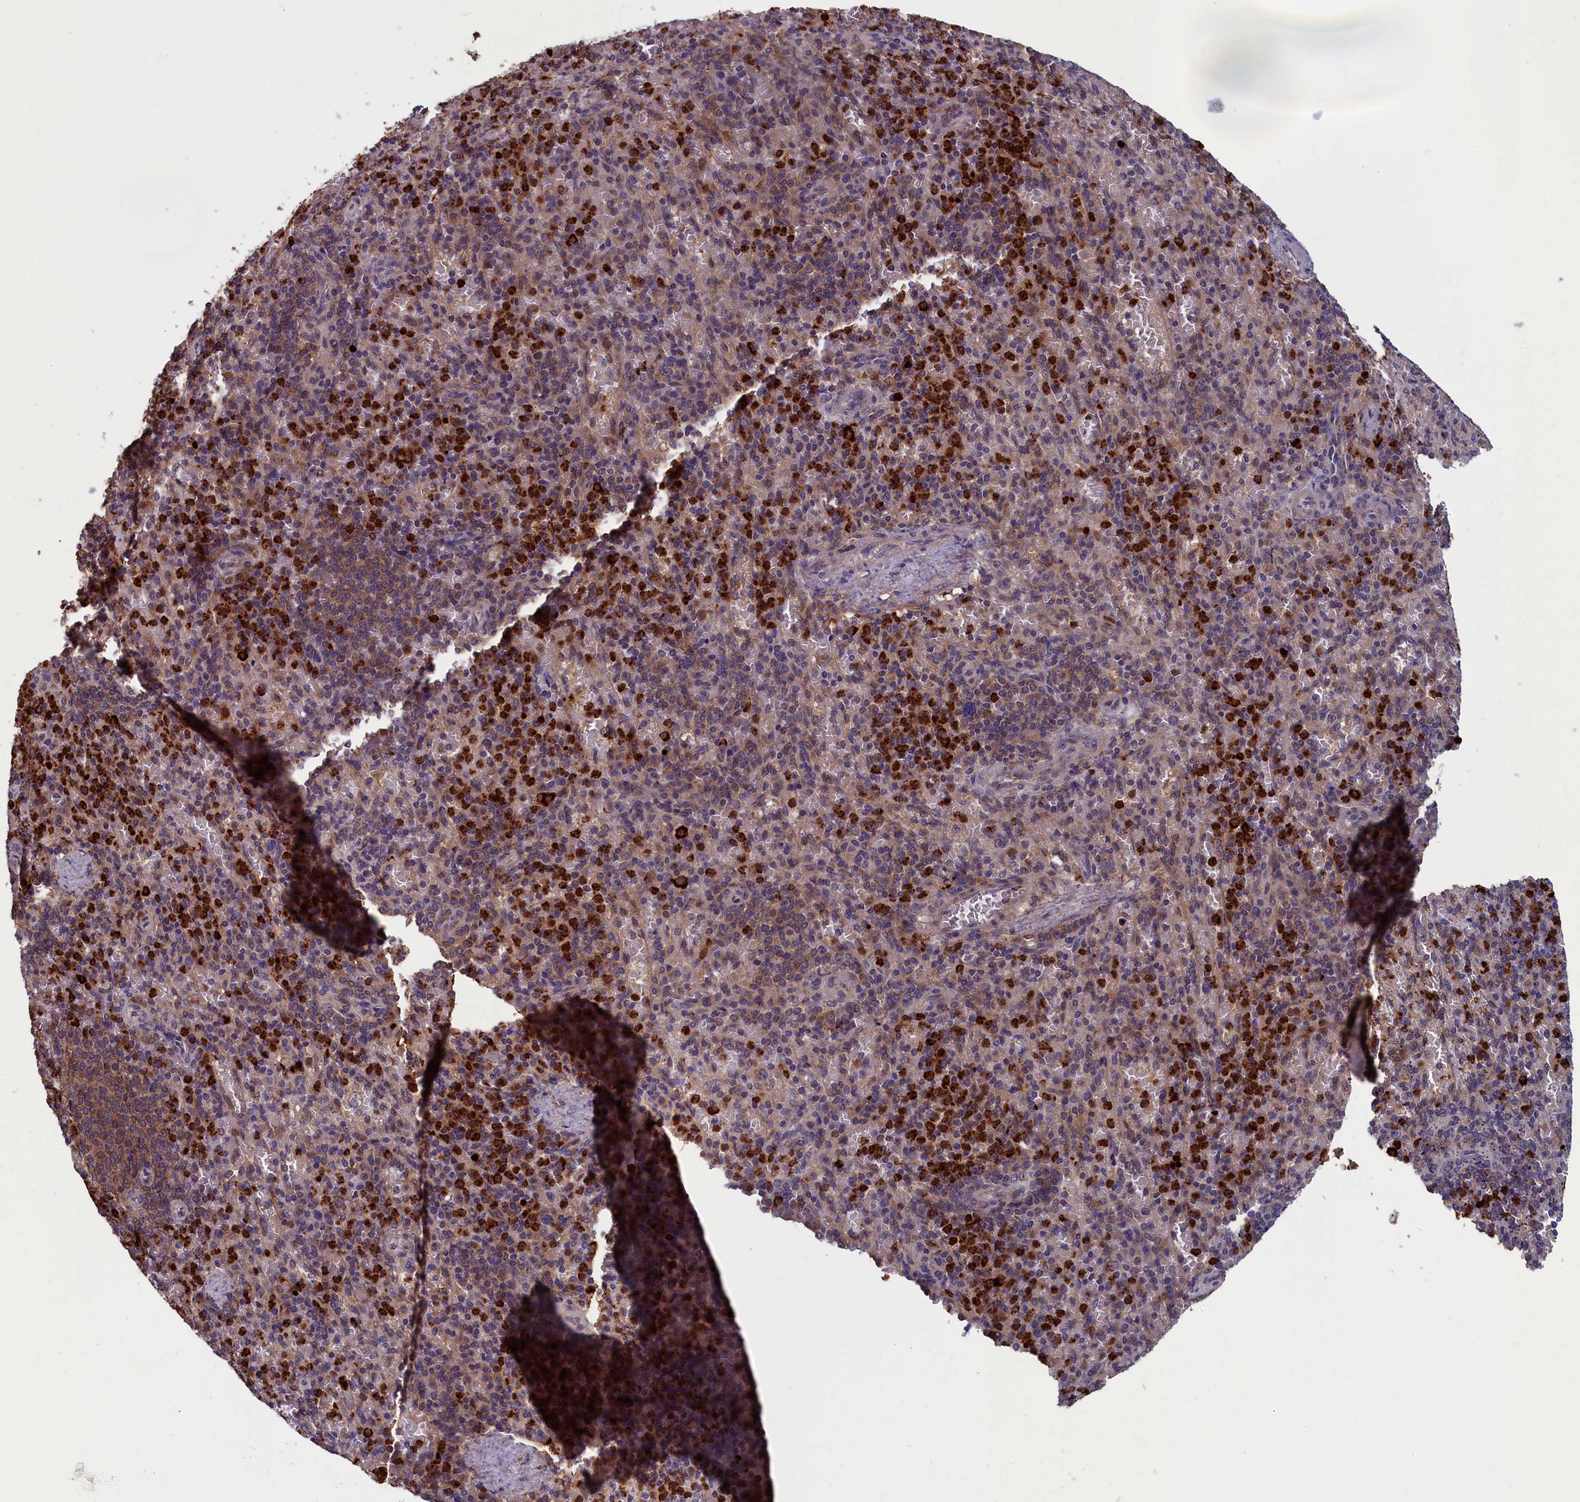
{"staining": {"intensity": "strong", "quantity": "25%-75%", "location": "cytoplasmic/membranous"}, "tissue": "spleen", "cell_type": "Cells in red pulp", "image_type": "normal", "snomed": [{"axis": "morphology", "description": "Normal tissue, NOS"}, {"axis": "topography", "description": "Spleen"}], "caption": "Protein expression analysis of unremarkable human spleen reveals strong cytoplasmic/membranous expression in about 25%-75% of cells in red pulp.", "gene": "TNK2", "patient": {"sex": "female", "age": 74}}